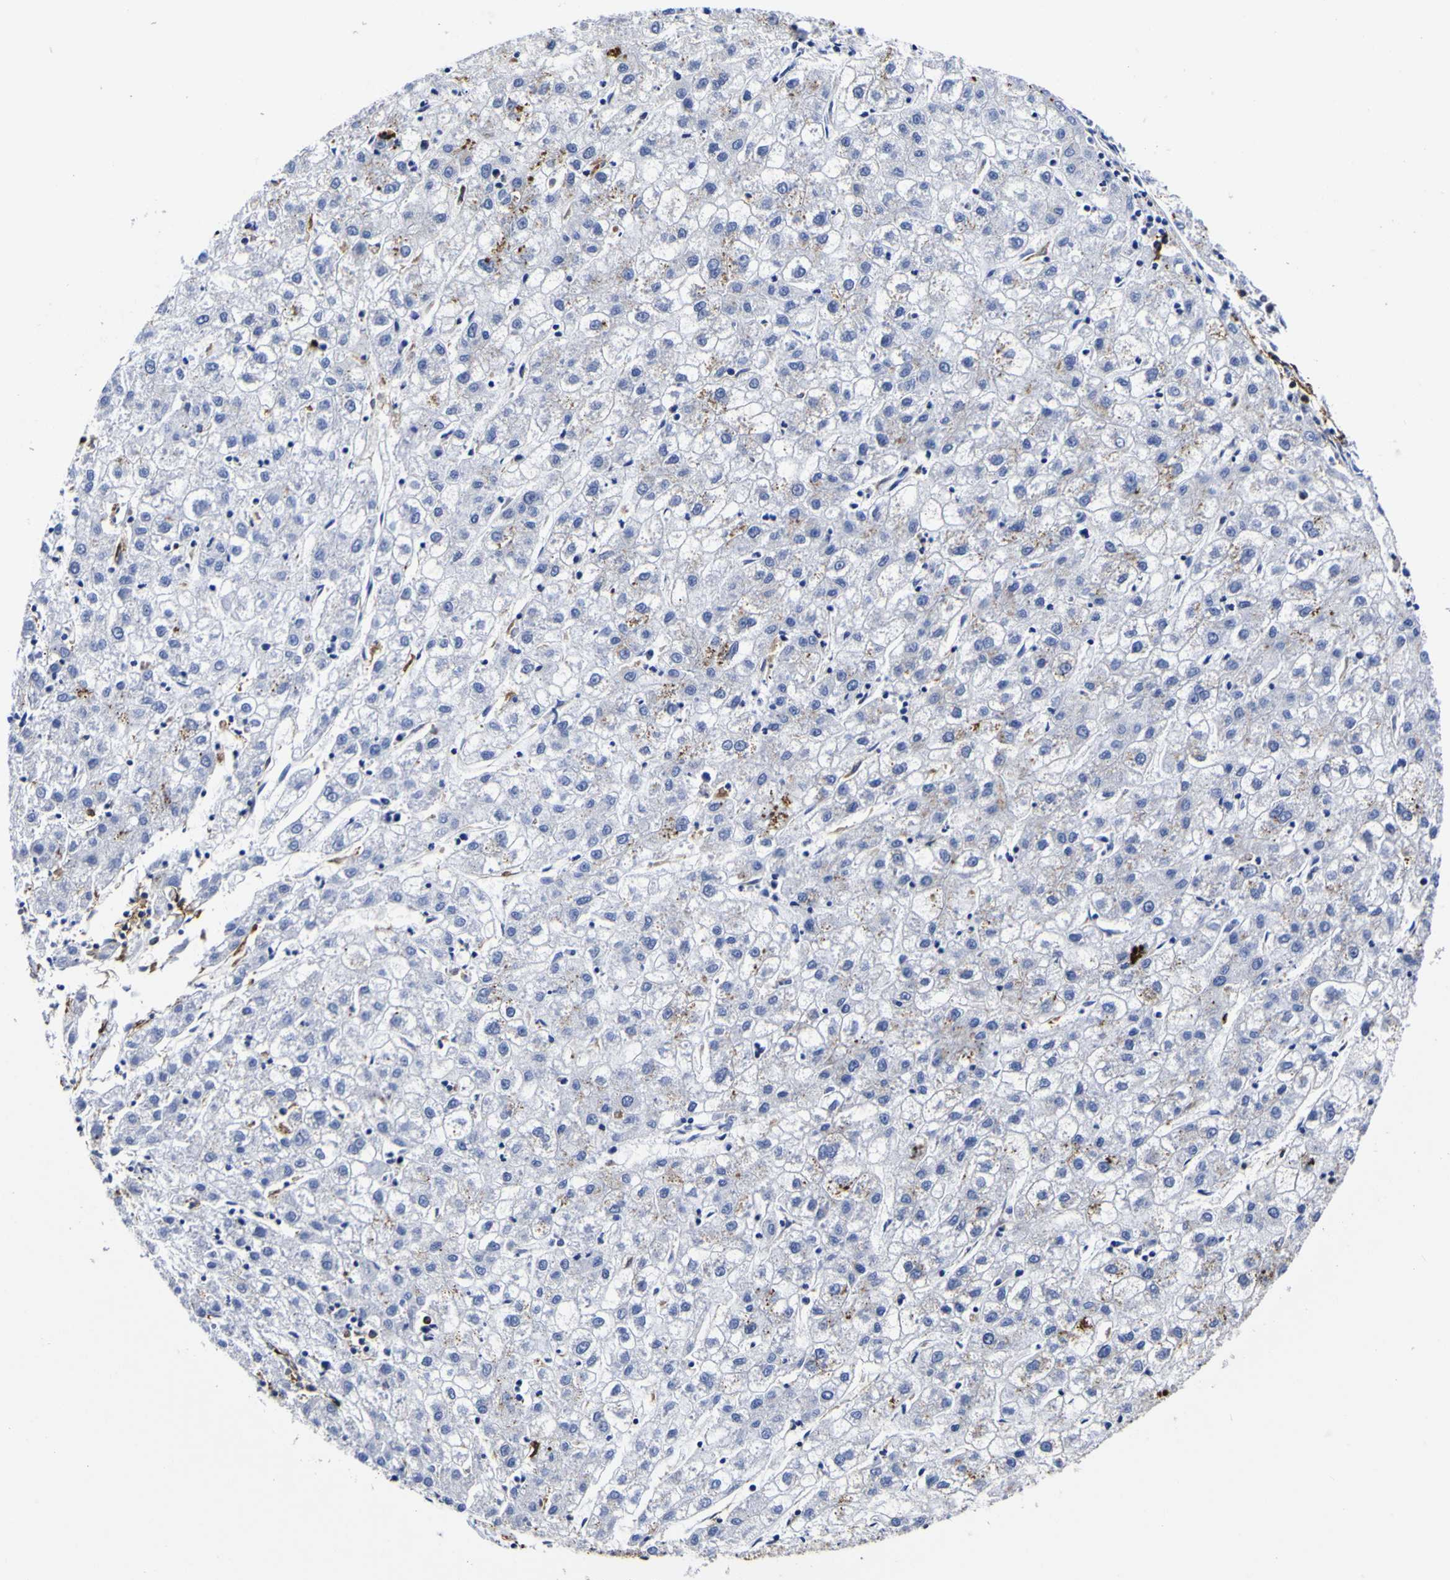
{"staining": {"intensity": "moderate", "quantity": "<25%", "location": "cytoplasmic/membranous"}, "tissue": "liver cancer", "cell_type": "Tumor cells", "image_type": "cancer", "snomed": [{"axis": "morphology", "description": "Carcinoma, Hepatocellular, NOS"}, {"axis": "topography", "description": "Liver"}], "caption": "Approximately <25% of tumor cells in human liver hepatocellular carcinoma exhibit moderate cytoplasmic/membranous protein expression as visualized by brown immunohistochemical staining.", "gene": "HLA-DQA1", "patient": {"sex": "male", "age": 72}}